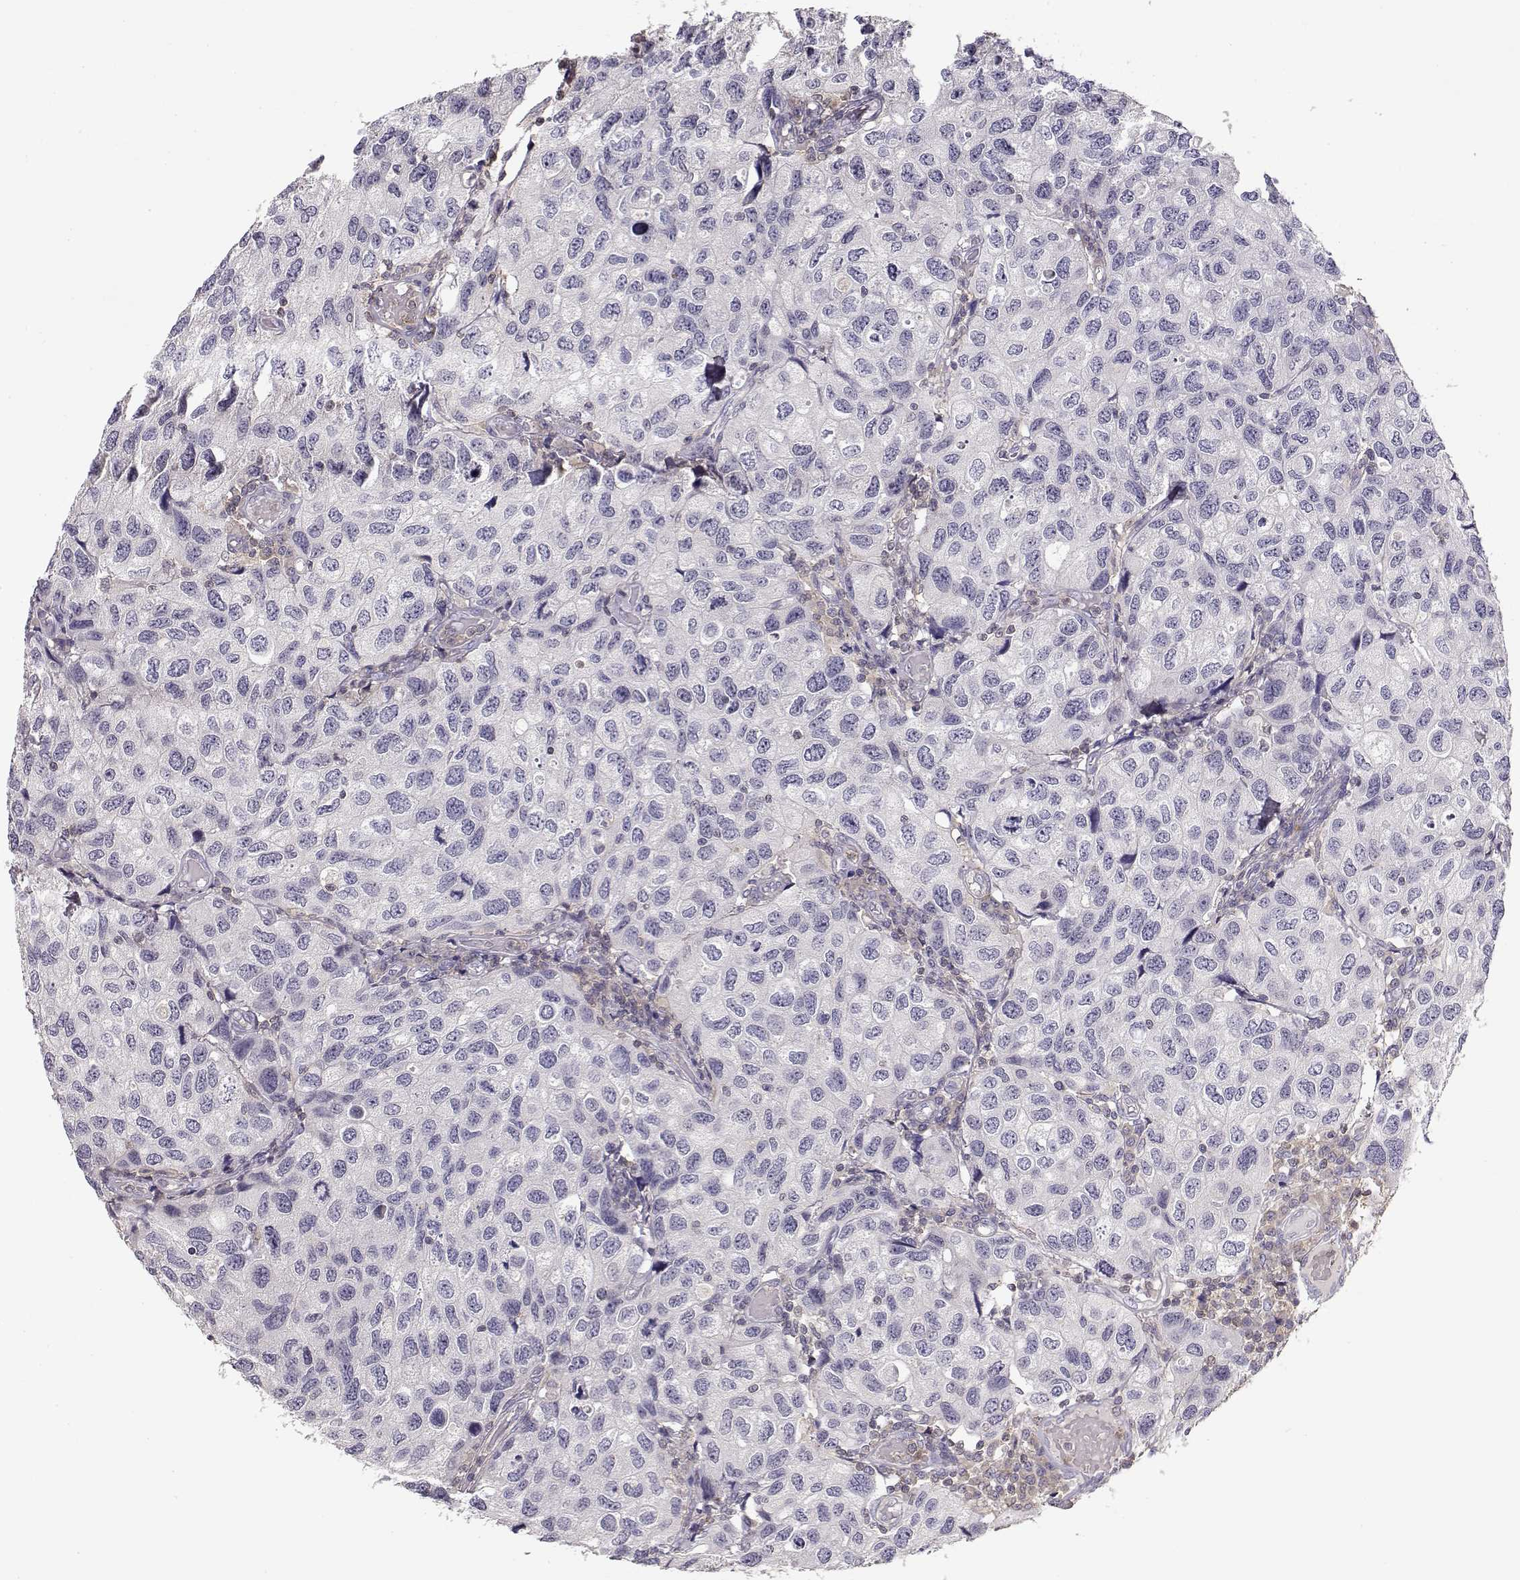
{"staining": {"intensity": "negative", "quantity": "none", "location": "none"}, "tissue": "urothelial cancer", "cell_type": "Tumor cells", "image_type": "cancer", "snomed": [{"axis": "morphology", "description": "Urothelial carcinoma, High grade"}, {"axis": "topography", "description": "Urinary bladder"}], "caption": "Urothelial carcinoma (high-grade) was stained to show a protein in brown. There is no significant positivity in tumor cells. (DAB (3,3'-diaminobenzidine) immunohistochemistry visualized using brightfield microscopy, high magnification).", "gene": "VAV1", "patient": {"sex": "male", "age": 79}}